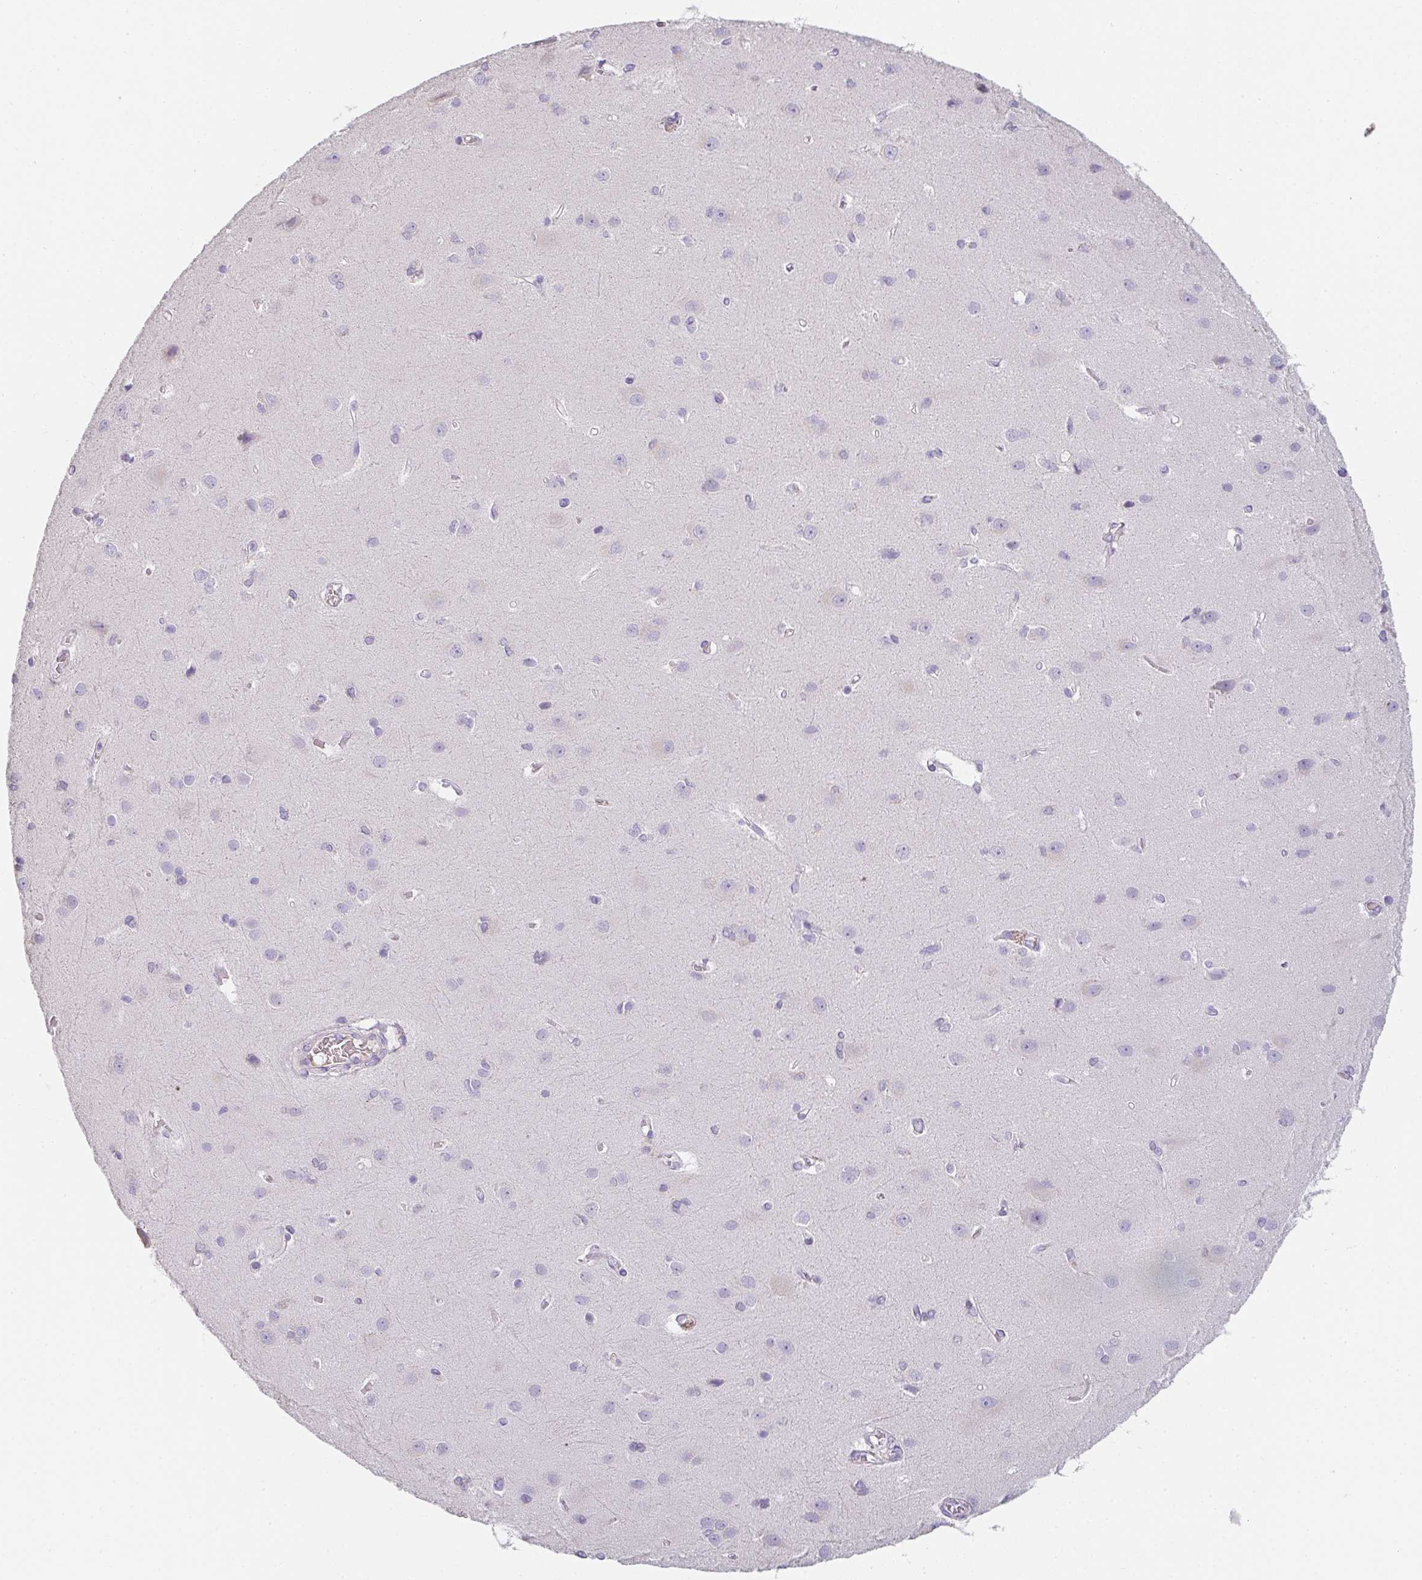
{"staining": {"intensity": "negative", "quantity": "none", "location": "none"}, "tissue": "cerebral cortex", "cell_type": "Endothelial cells", "image_type": "normal", "snomed": [{"axis": "morphology", "description": "Normal tissue, NOS"}, {"axis": "topography", "description": "Cerebral cortex"}], "caption": "DAB immunohistochemical staining of benign cerebral cortex reveals no significant staining in endothelial cells. Brightfield microscopy of immunohistochemistry stained with DAB (3,3'-diaminobenzidine) (brown) and hematoxylin (blue), captured at high magnification.", "gene": "ZNF215", "patient": {"sex": "male", "age": 37}}